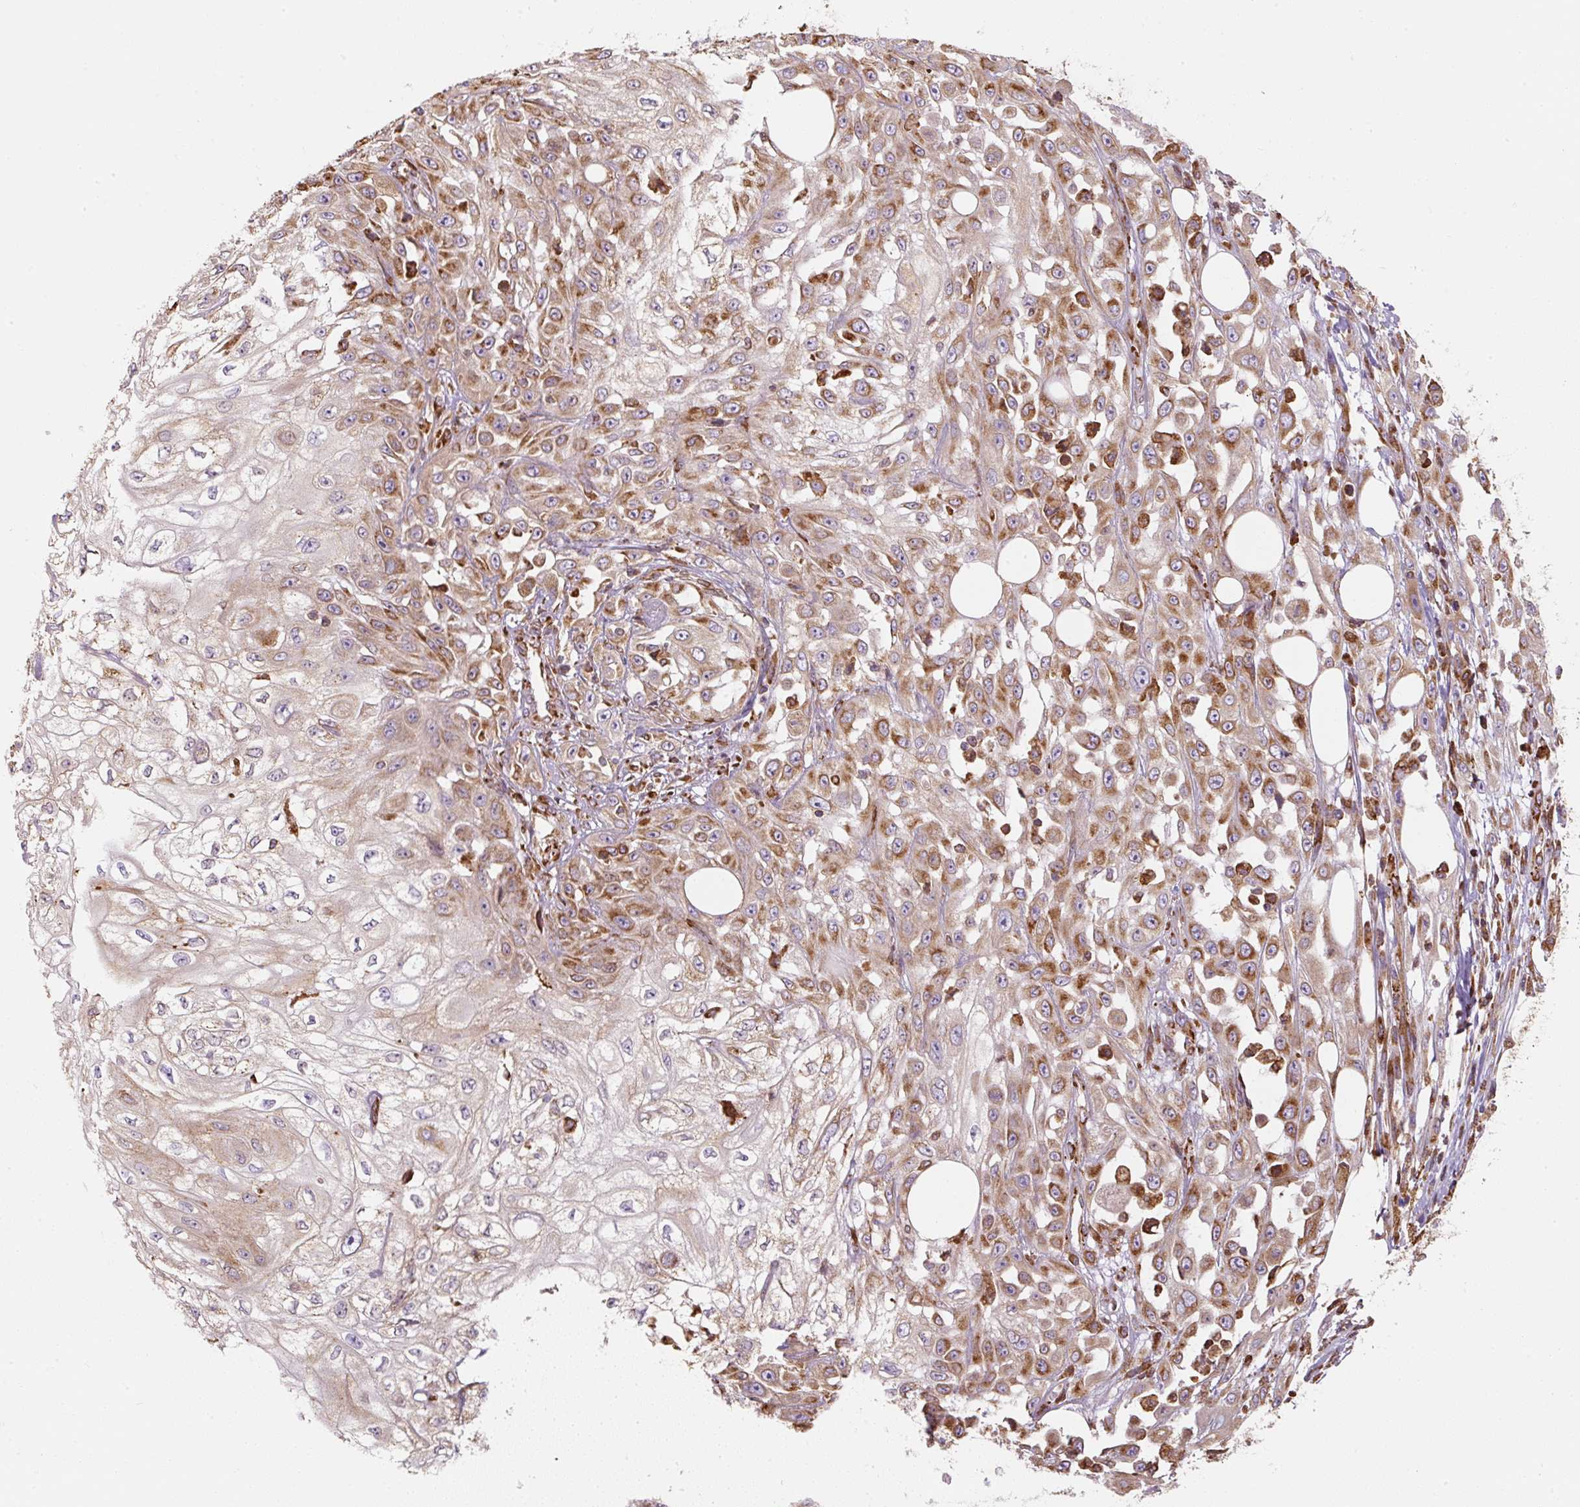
{"staining": {"intensity": "moderate", "quantity": ">75%", "location": "cytoplasmic/membranous"}, "tissue": "skin cancer", "cell_type": "Tumor cells", "image_type": "cancer", "snomed": [{"axis": "morphology", "description": "Squamous cell carcinoma, NOS"}, {"axis": "morphology", "description": "Squamous cell carcinoma, metastatic, NOS"}, {"axis": "topography", "description": "Skin"}, {"axis": "topography", "description": "Lymph node"}], "caption": "The histopathology image demonstrates a brown stain indicating the presence of a protein in the cytoplasmic/membranous of tumor cells in metastatic squamous cell carcinoma (skin).", "gene": "PRKCSH", "patient": {"sex": "male", "age": 75}}